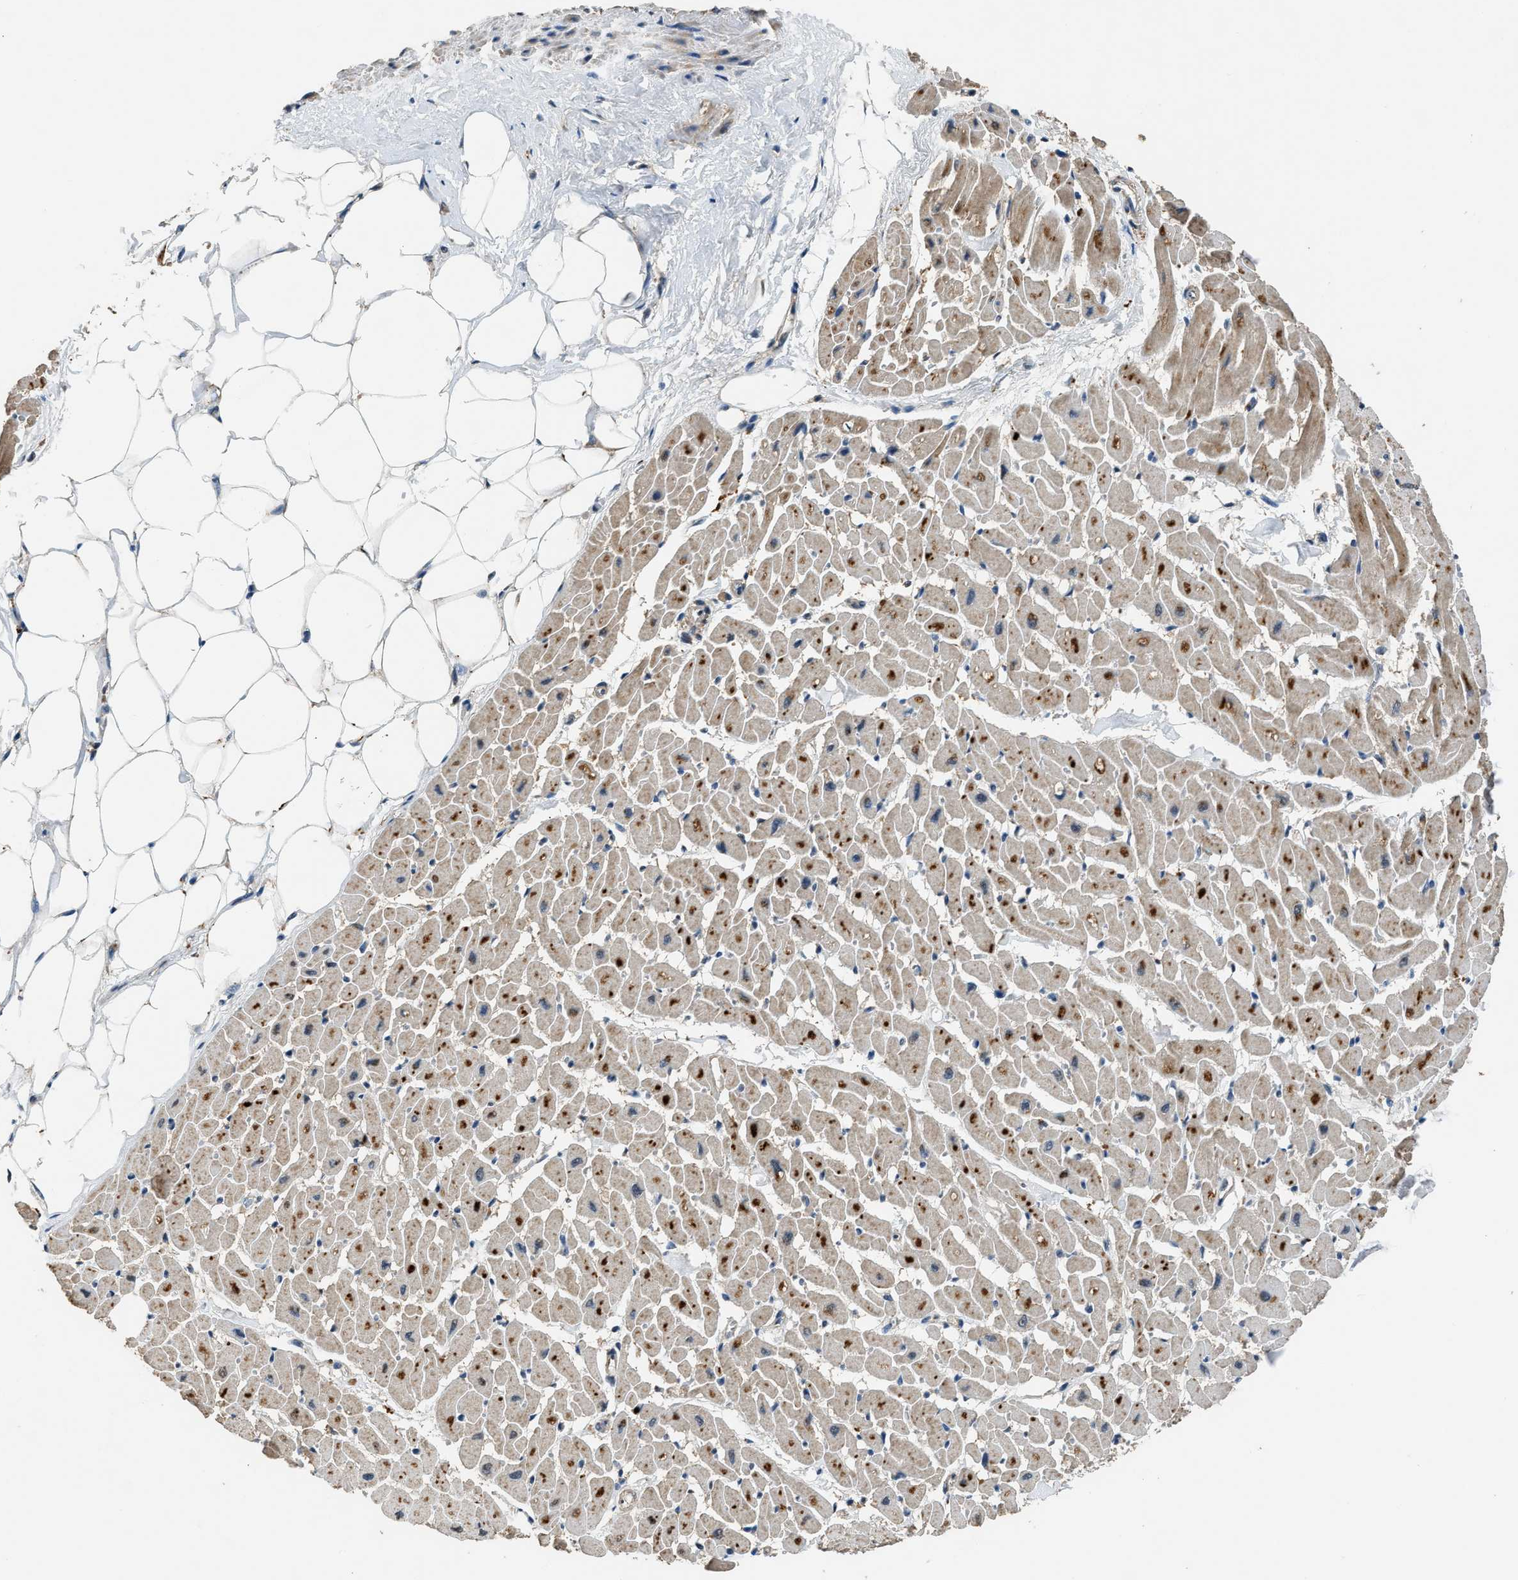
{"staining": {"intensity": "moderate", "quantity": ">75%", "location": "cytoplasmic/membranous"}, "tissue": "heart muscle", "cell_type": "Cardiomyocytes", "image_type": "normal", "snomed": [{"axis": "morphology", "description": "Normal tissue, NOS"}, {"axis": "topography", "description": "Heart"}], "caption": "Brown immunohistochemical staining in unremarkable human heart muscle displays moderate cytoplasmic/membranous positivity in approximately >75% of cardiomyocytes.", "gene": "SLC15A4", "patient": {"sex": "female", "age": 19}}